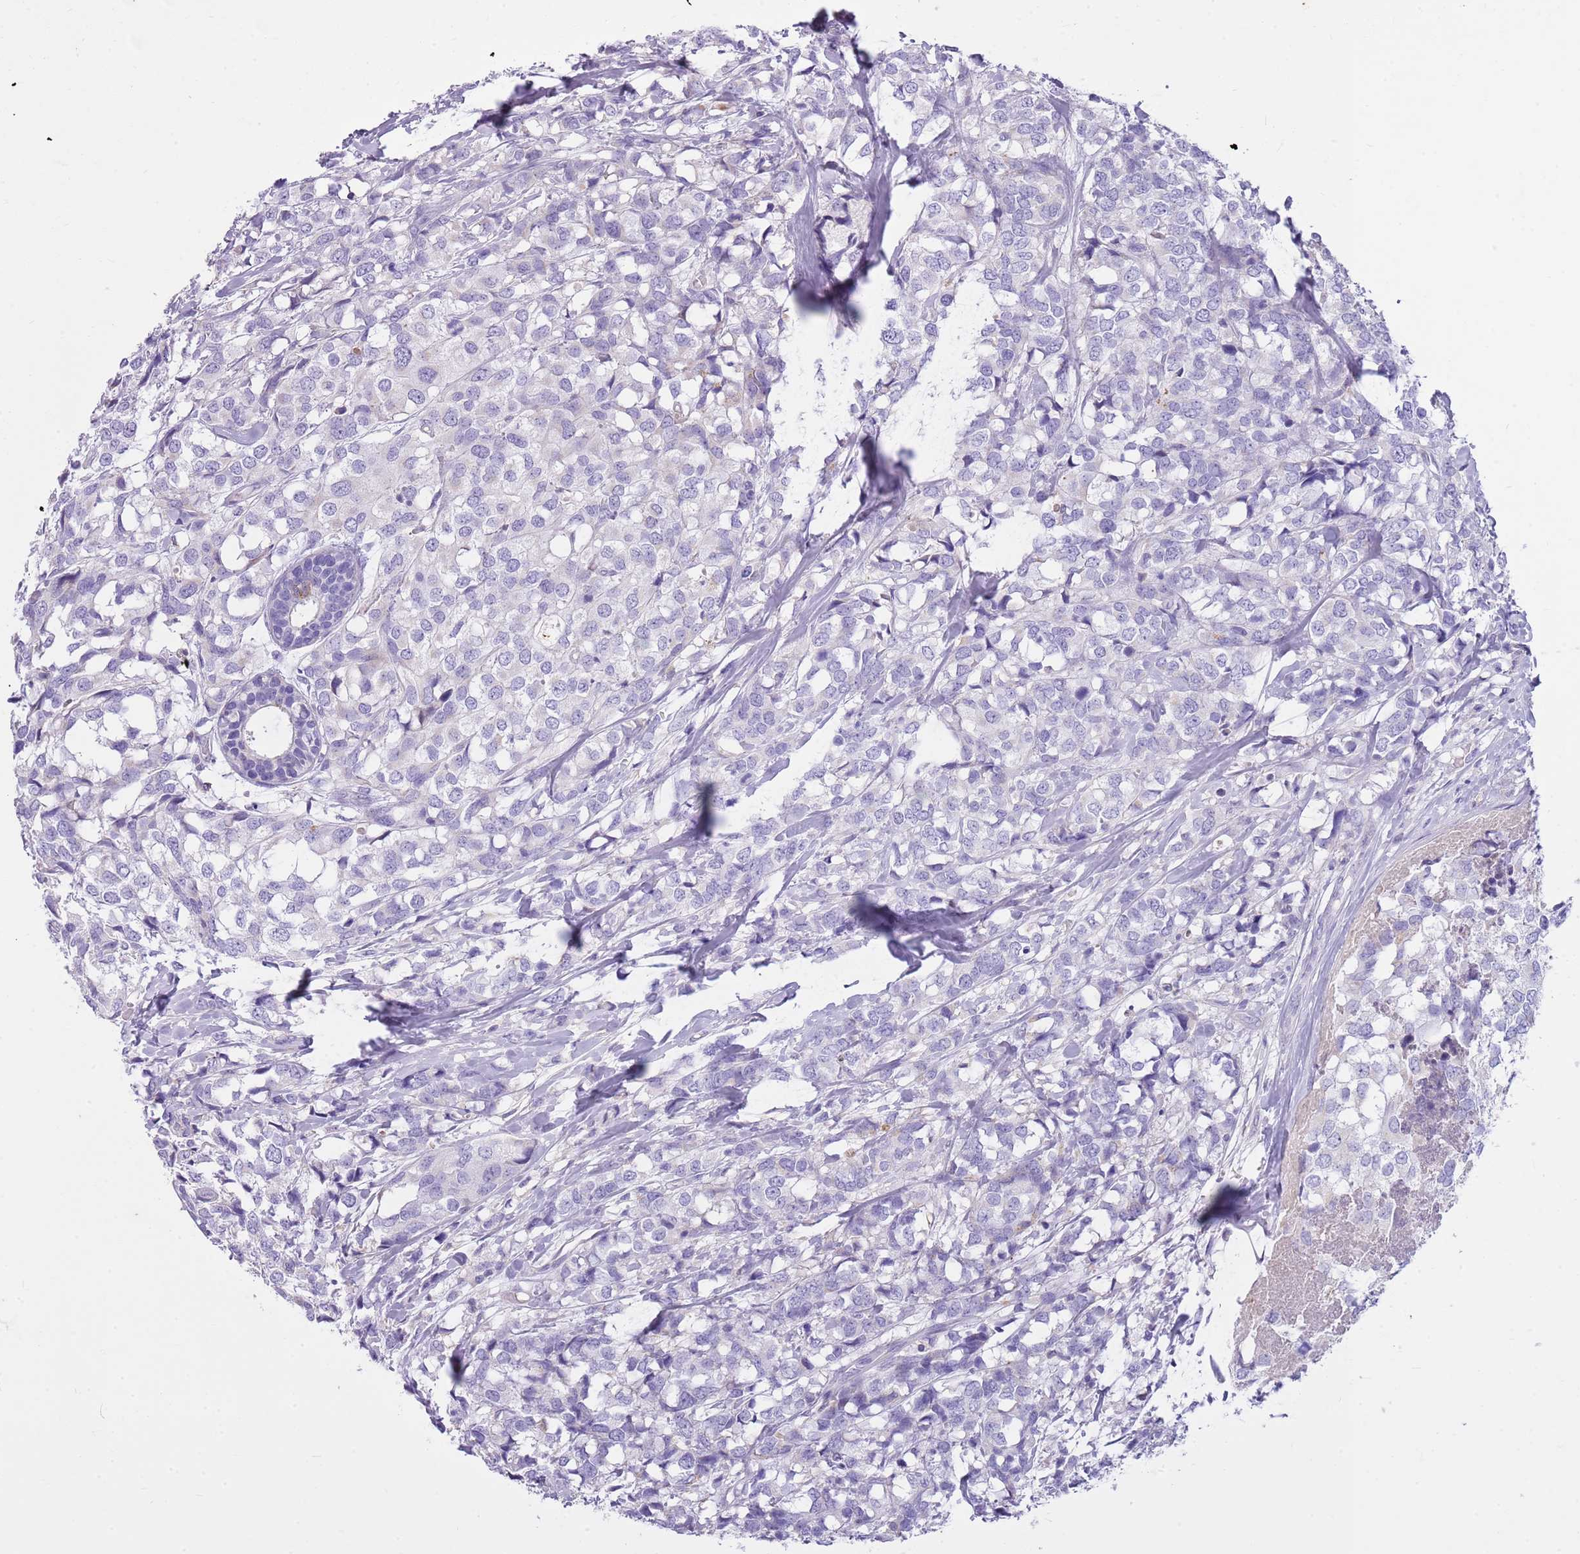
{"staining": {"intensity": "negative", "quantity": "none", "location": "none"}, "tissue": "breast cancer", "cell_type": "Tumor cells", "image_type": "cancer", "snomed": [{"axis": "morphology", "description": "Lobular carcinoma"}, {"axis": "topography", "description": "Breast"}], "caption": "This is an immunohistochemistry image of breast cancer. There is no staining in tumor cells.", "gene": "CNPPD1", "patient": {"sex": "female", "age": 59}}